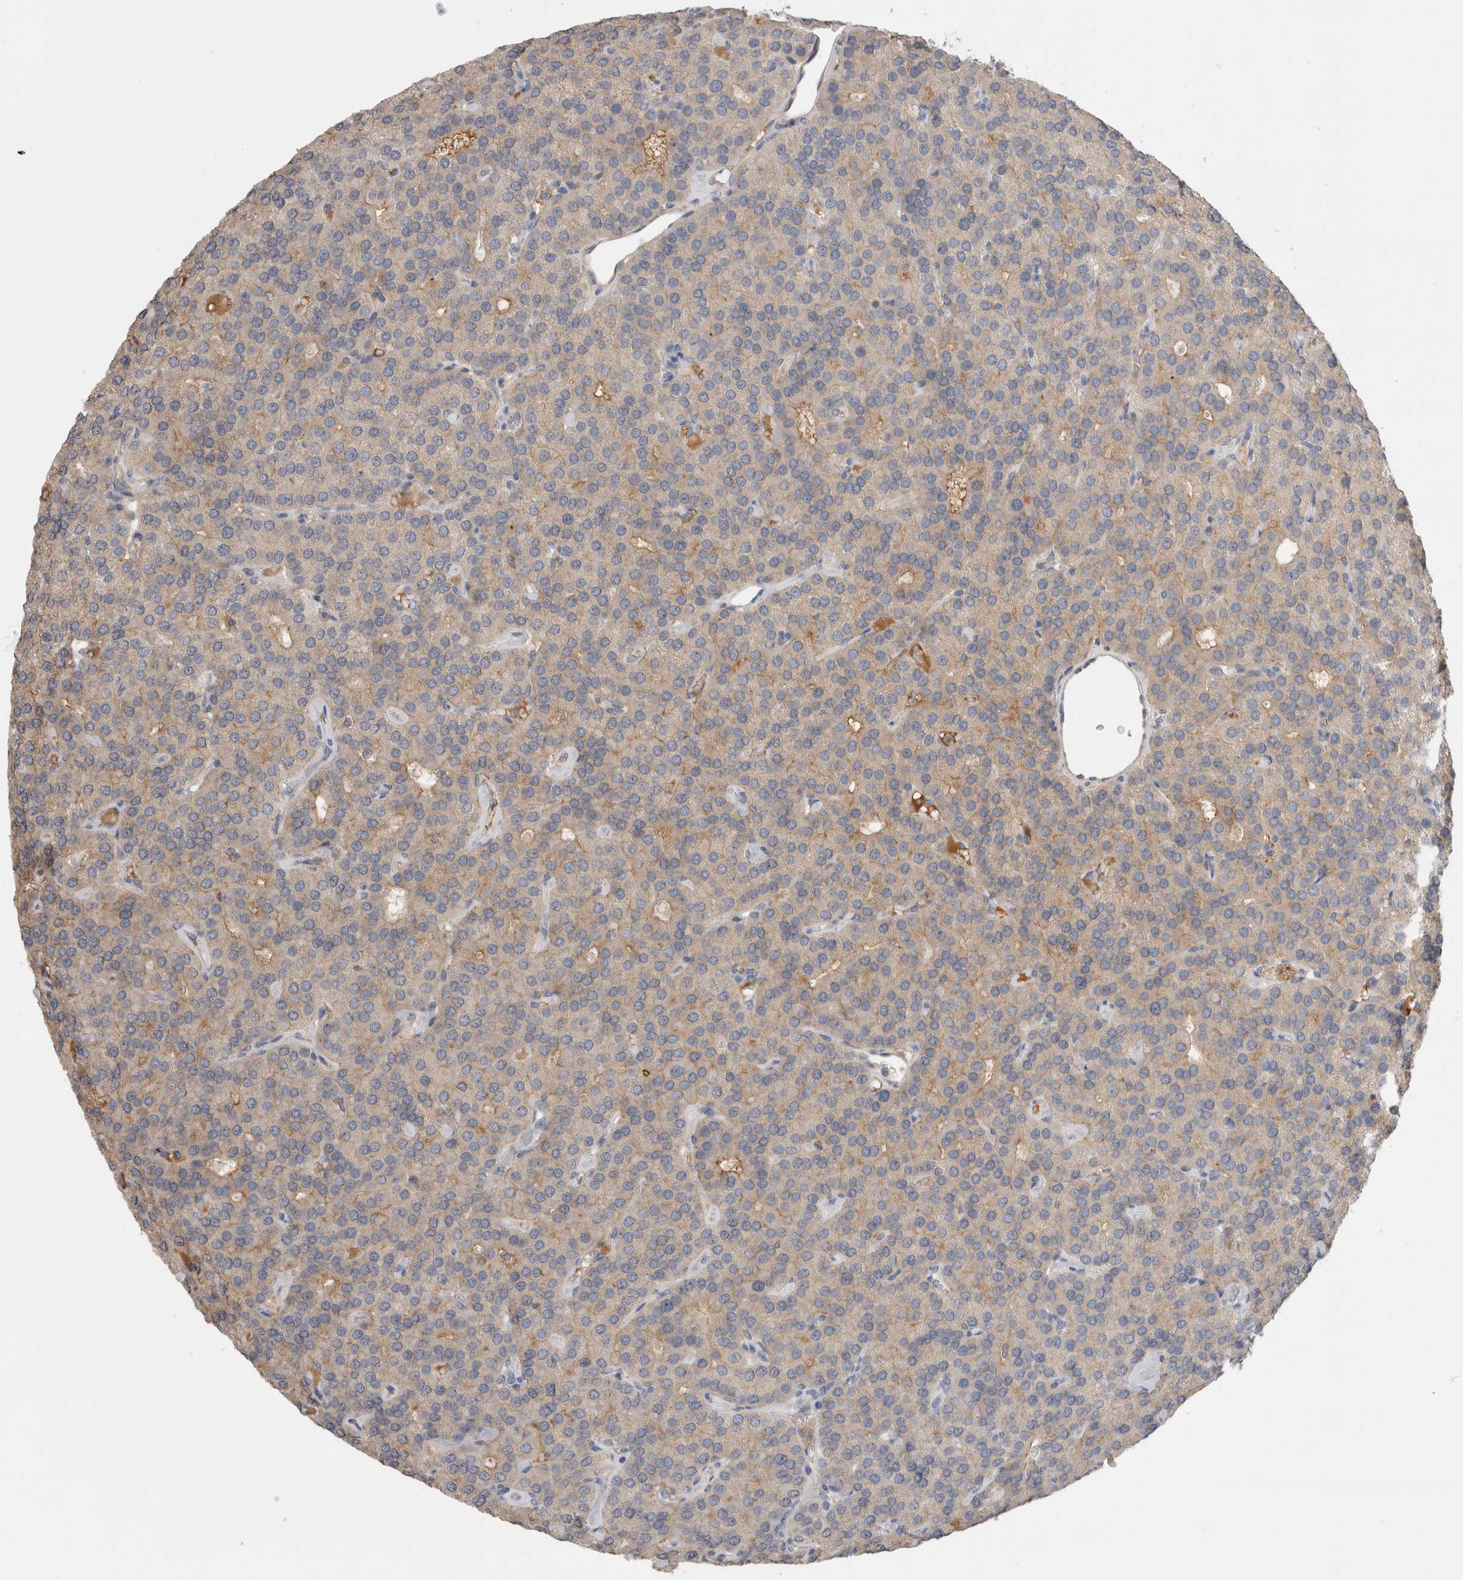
{"staining": {"intensity": "weak", "quantity": "25%-75%", "location": "cytoplasmic/membranous"}, "tissue": "parathyroid gland", "cell_type": "Glandular cells", "image_type": "normal", "snomed": [{"axis": "morphology", "description": "Normal tissue, NOS"}, {"axis": "morphology", "description": "Adenoma, NOS"}, {"axis": "topography", "description": "Parathyroid gland"}], "caption": "Immunohistochemical staining of unremarkable parathyroid gland reveals low levels of weak cytoplasmic/membranous positivity in approximately 25%-75% of glandular cells. Using DAB (brown) and hematoxylin (blue) stains, captured at high magnification using brightfield microscopy.", "gene": "PPP3CC", "patient": {"sex": "female", "age": 86}}